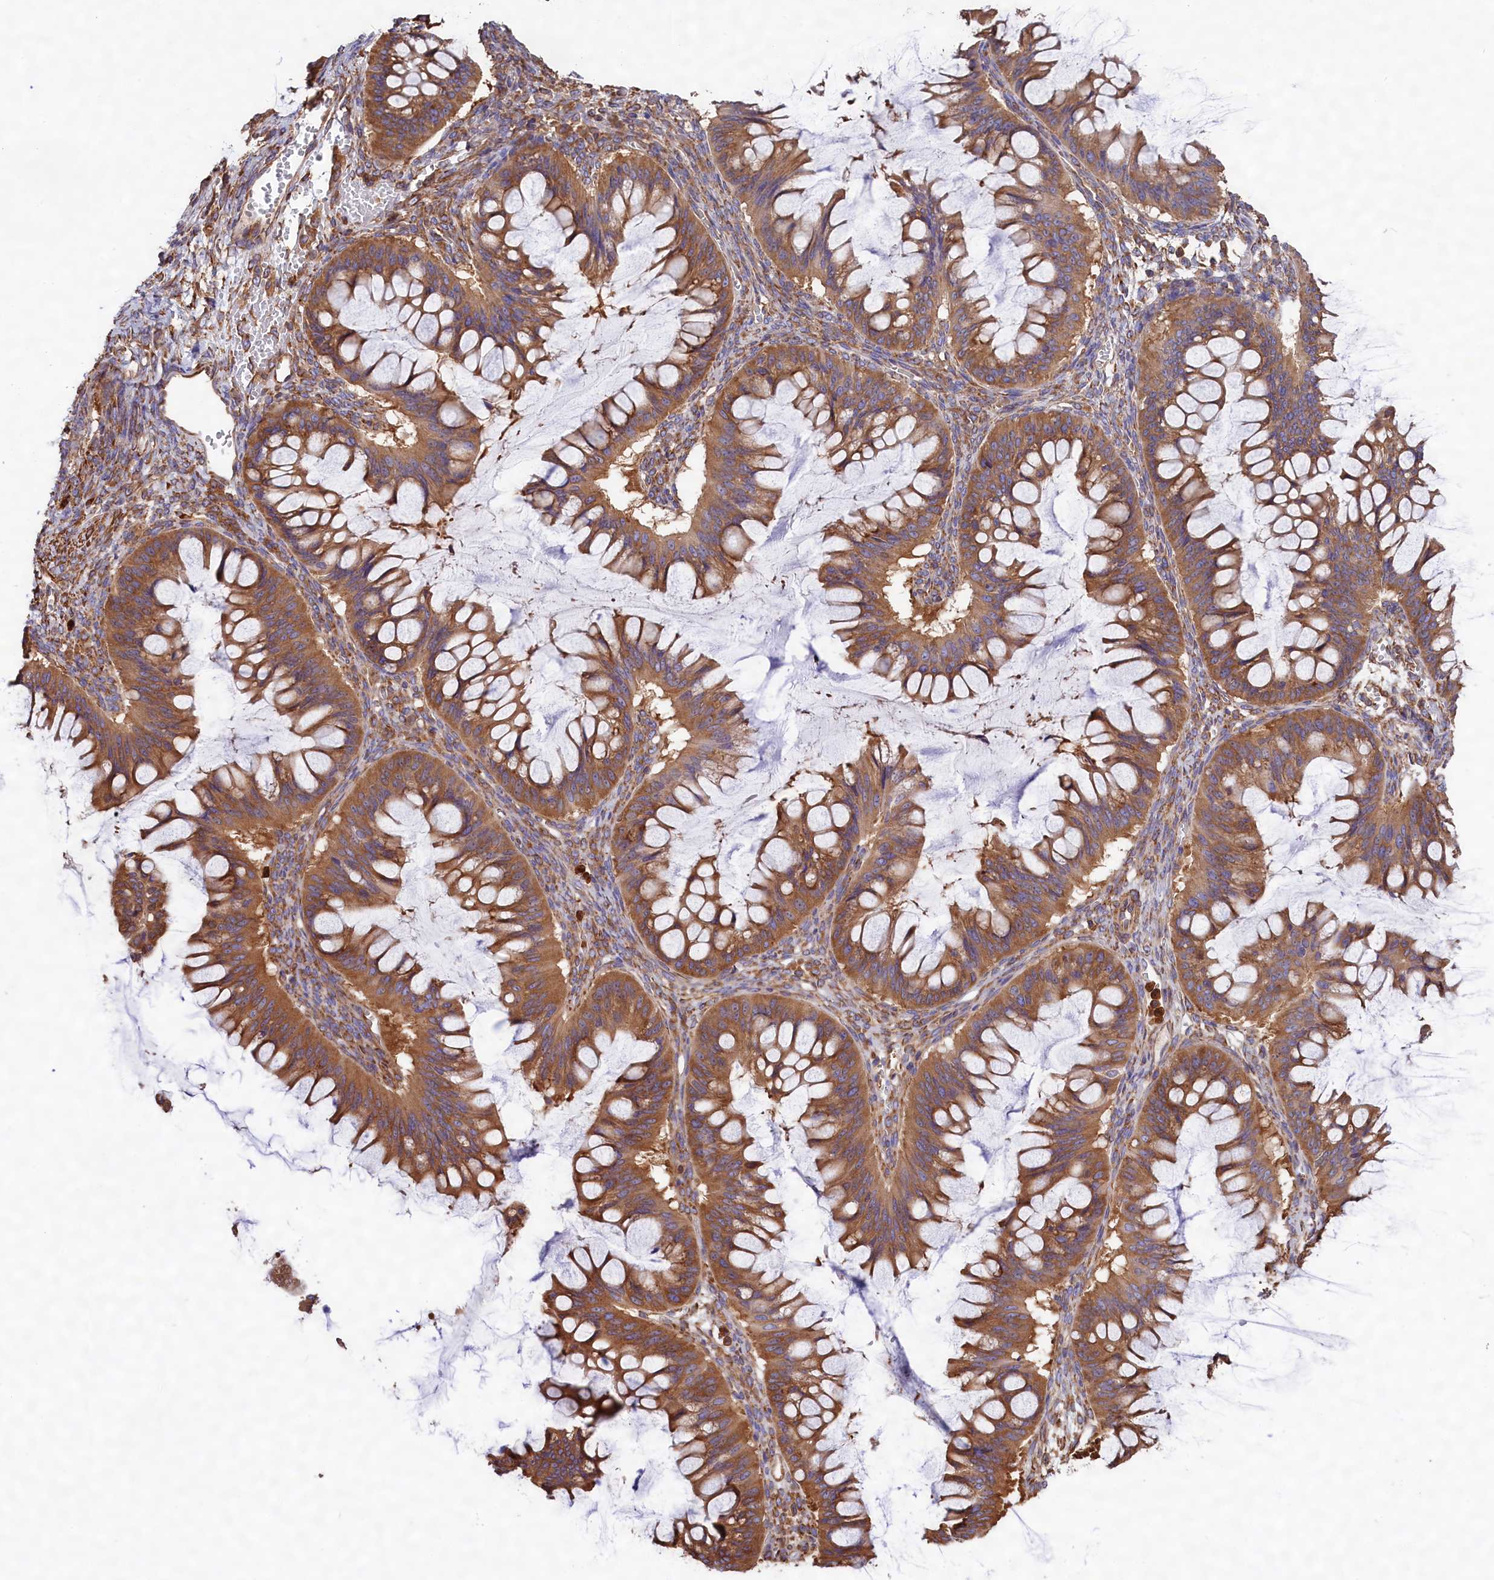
{"staining": {"intensity": "moderate", "quantity": ">75%", "location": "cytoplasmic/membranous"}, "tissue": "ovarian cancer", "cell_type": "Tumor cells", "image_type": "cancer", "snomed": [{"axis": "morphology", "description": "Cystadenocarcinoma, mucinous, NOS"}, {"axis": "topography", "description": "Ovary"}], "caption": "A medium amount of moderate cytoplasmic/membranous staining is seen in about >75% of tumor cells in ovarian cancer (mucinous cystadenocarcinoma) tissue.", "gene": "GYS1", "patient": {"sex": "female", "age": 73}}